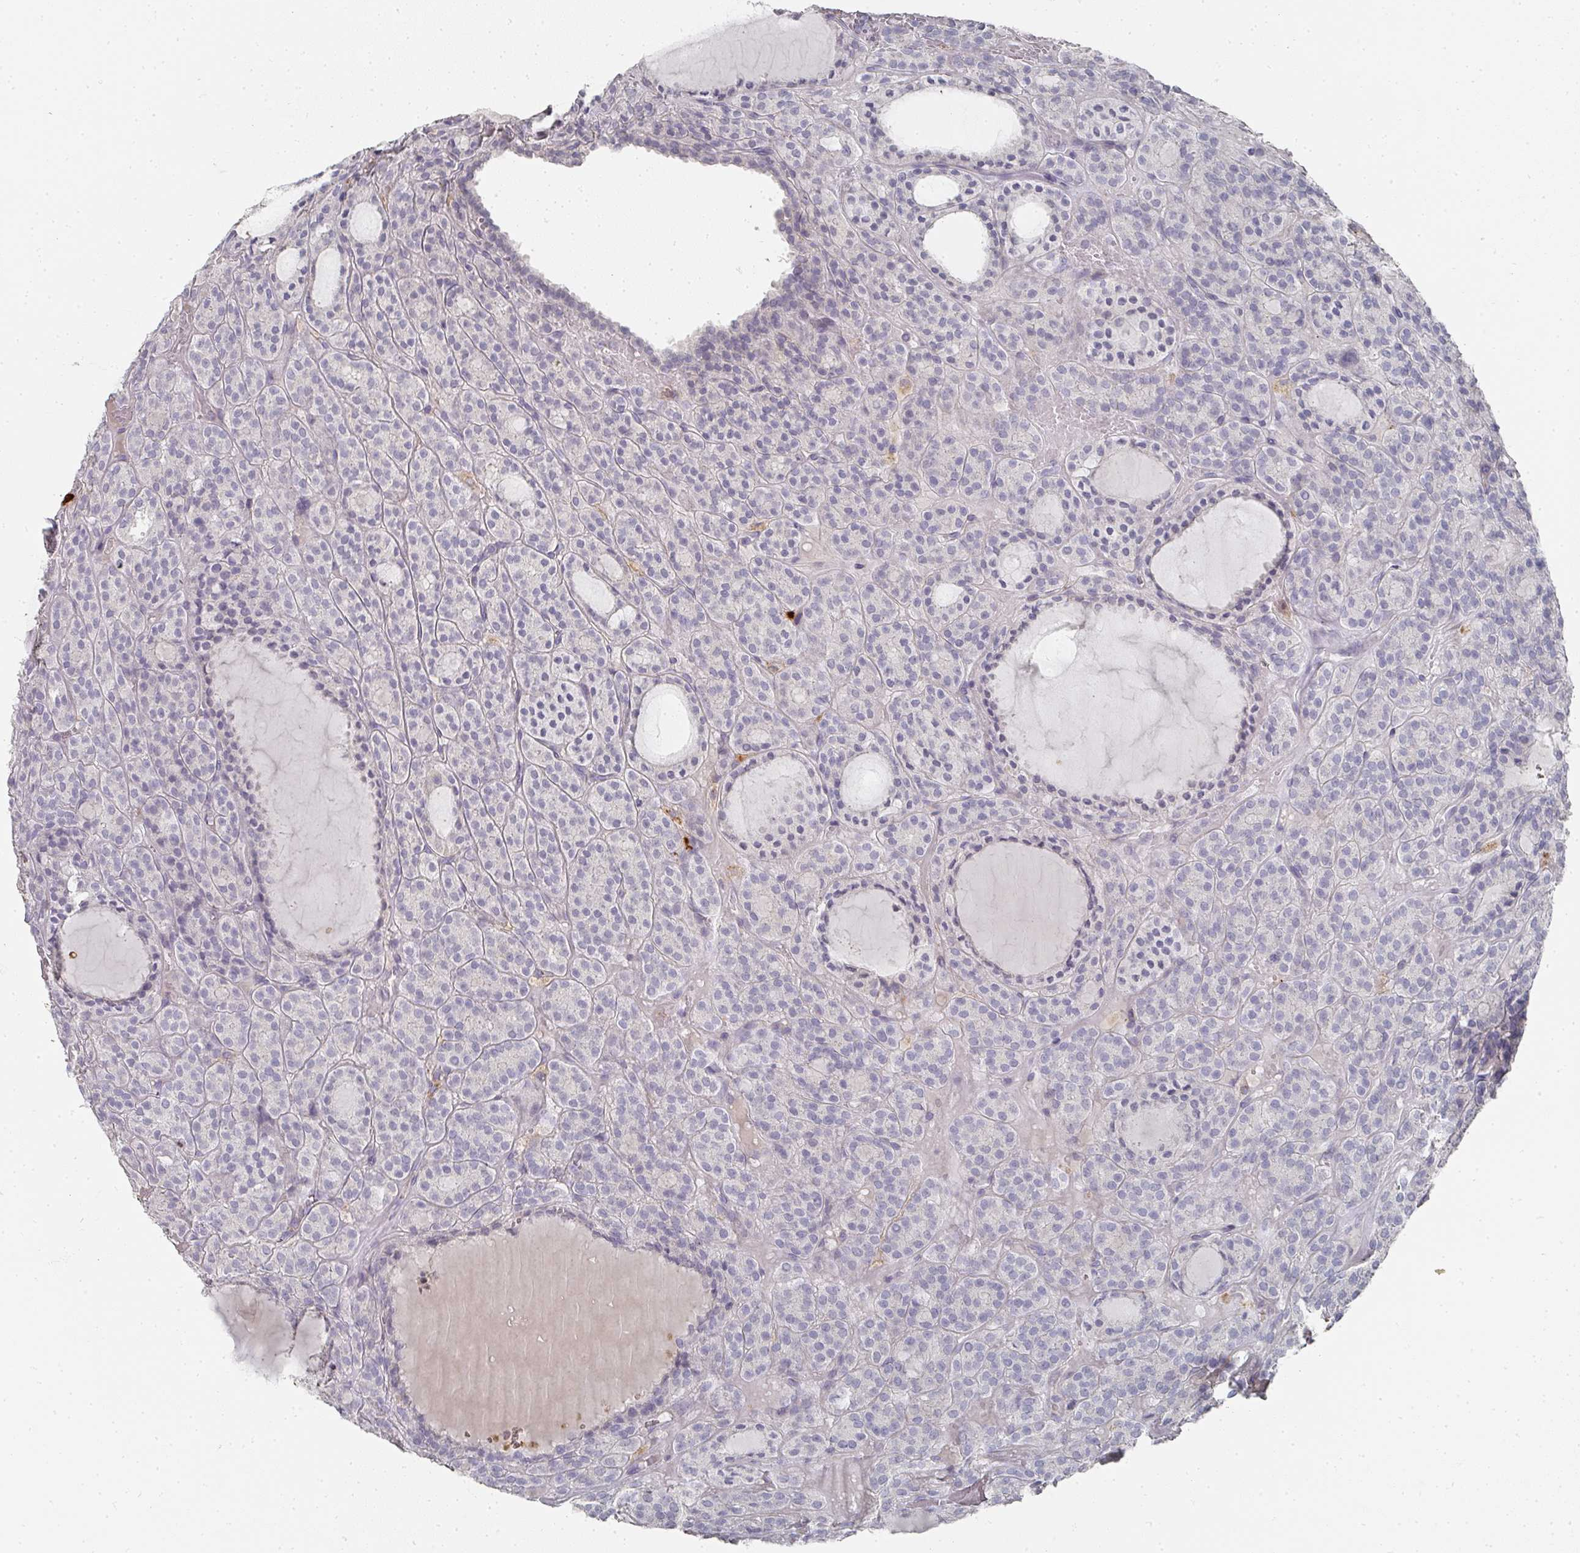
{"staining": {"intensity": "negative", "quantity": "none", "location": "none"}, "tissue": "thyroid cancer", "cell_type": "Tumor cells", "image_type": "cancer", "snomed": [{"axis": "morphology", "description": "Follicular adenoma carcinoma, NOS"}, {"axis": "topography", "description": "Thyroid gland"}], "caption": "Immunohistochemistry histopathology image of human thyroid follicular adenoma carcinoma stained for a protein (brown), which demonstrates no staining in tumor cells.", "gene": "CAMP", "patient": {"sex": "female", "age": 63}}